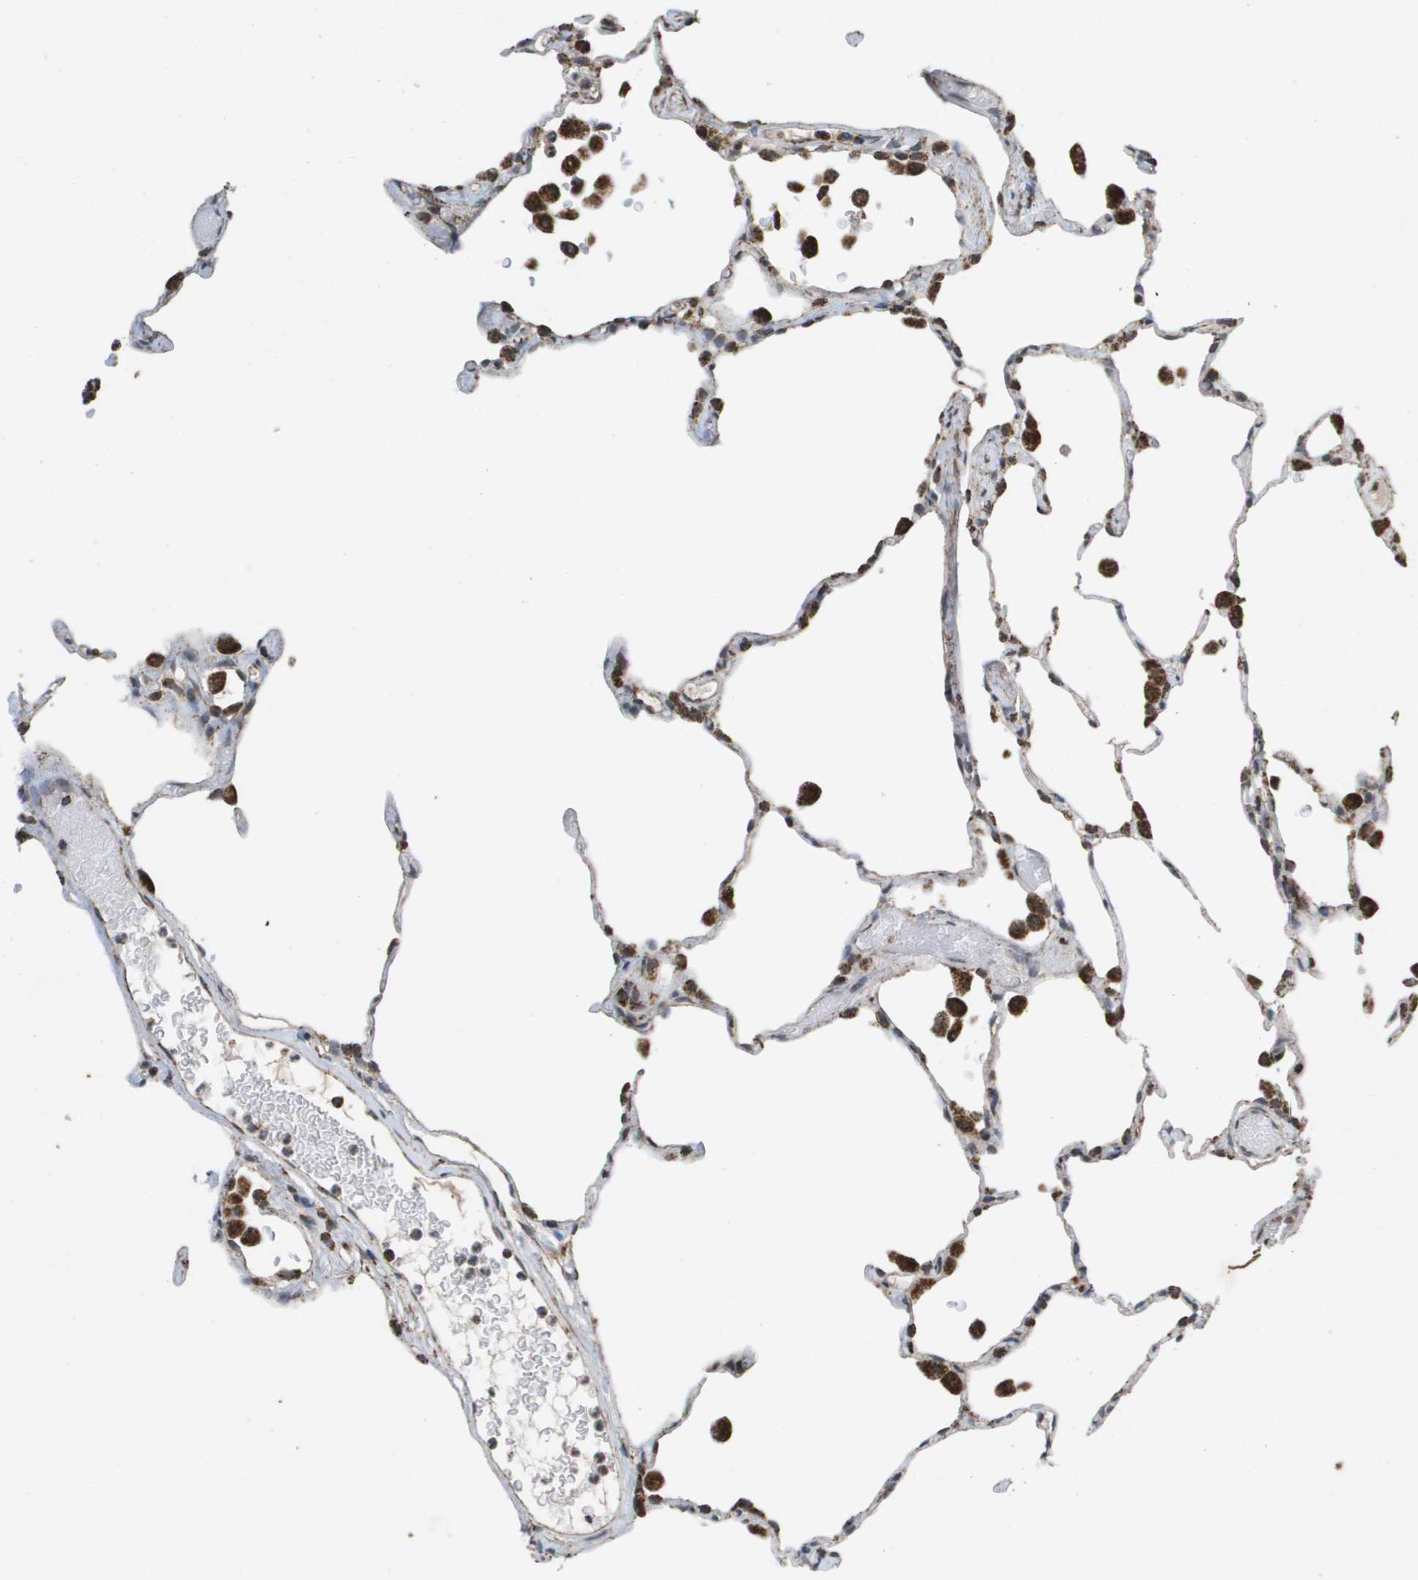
{"staining": {"intensity": "moderate", "quantity": ">75%", "location": "cytoplasmic/membranous"}, "tissue": "lung", "cell_type": "Alveolar cells", "image_type": "normal", "snomed": [{"axis": "morphology", "description": "Normal tissue, NOS"}, {"axis": "topography", "description": "Lung"}], "caption": "Alveolar cells display medium levels of moderate cytoplasmic/membranous expression in approximately >75% of cells in normal lung.", "gene": "HSPE1", "patient": {"sex": "female", "age": 49}}